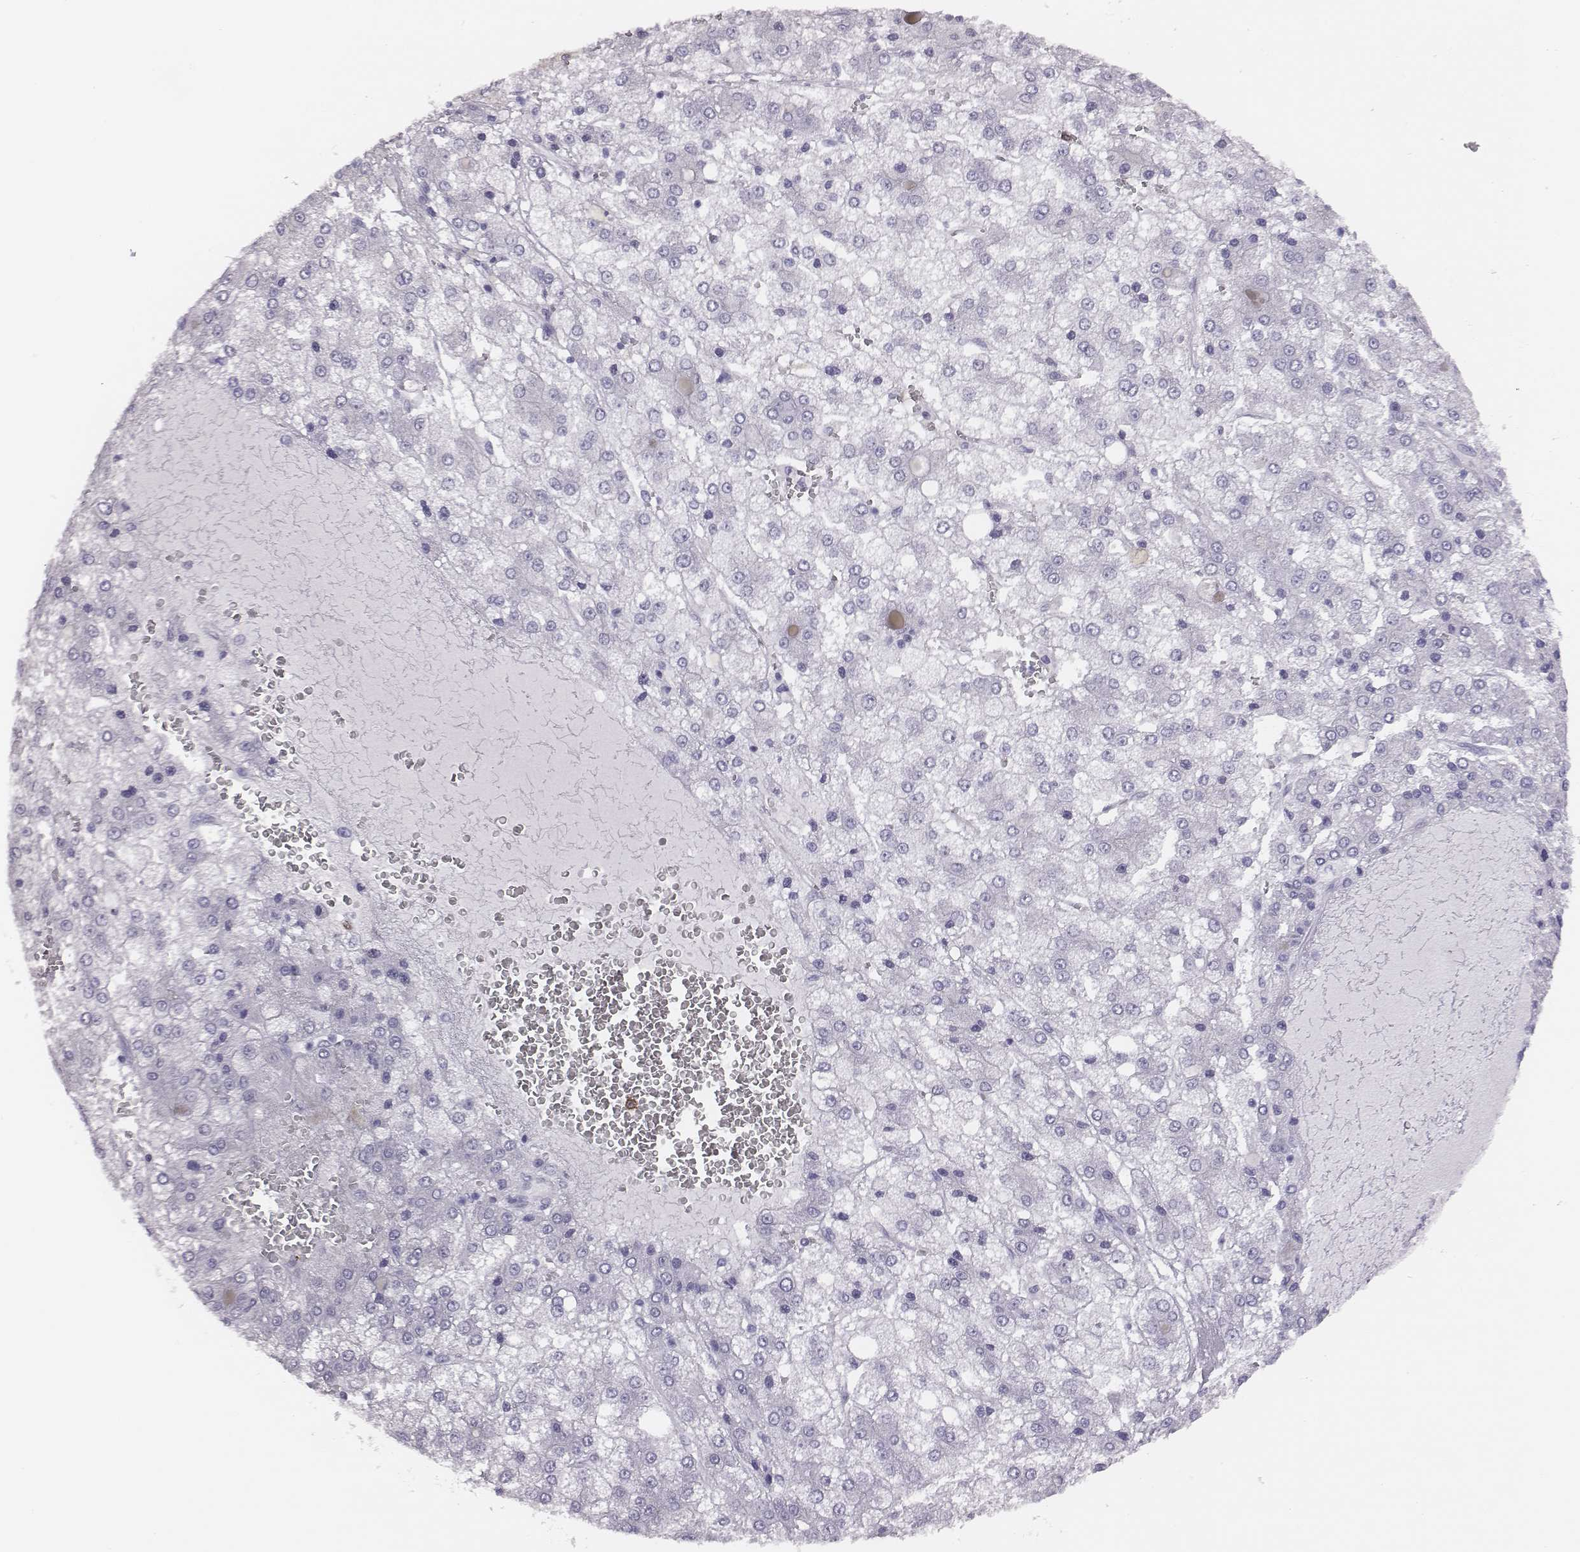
{"staining": {"intensity": "negative", "quantity": "none", "location": "none"}, "tissue": "liver cancer", "cell_type": "Tumor cells", "image_type": "cancer", "snomed": [{"axis": "morphology", "description": "Carcinoma, Hepatocellular, NOS"}, {"axis": "topography", "description": "Liver"}], "caption": "Human liver cancer (hepatocellular carcinoma) stained for a protein using IHC reveals no expression in tumor cells.", "gene": "ACOD1", "patient": {"sex": "male", "age": 73}}